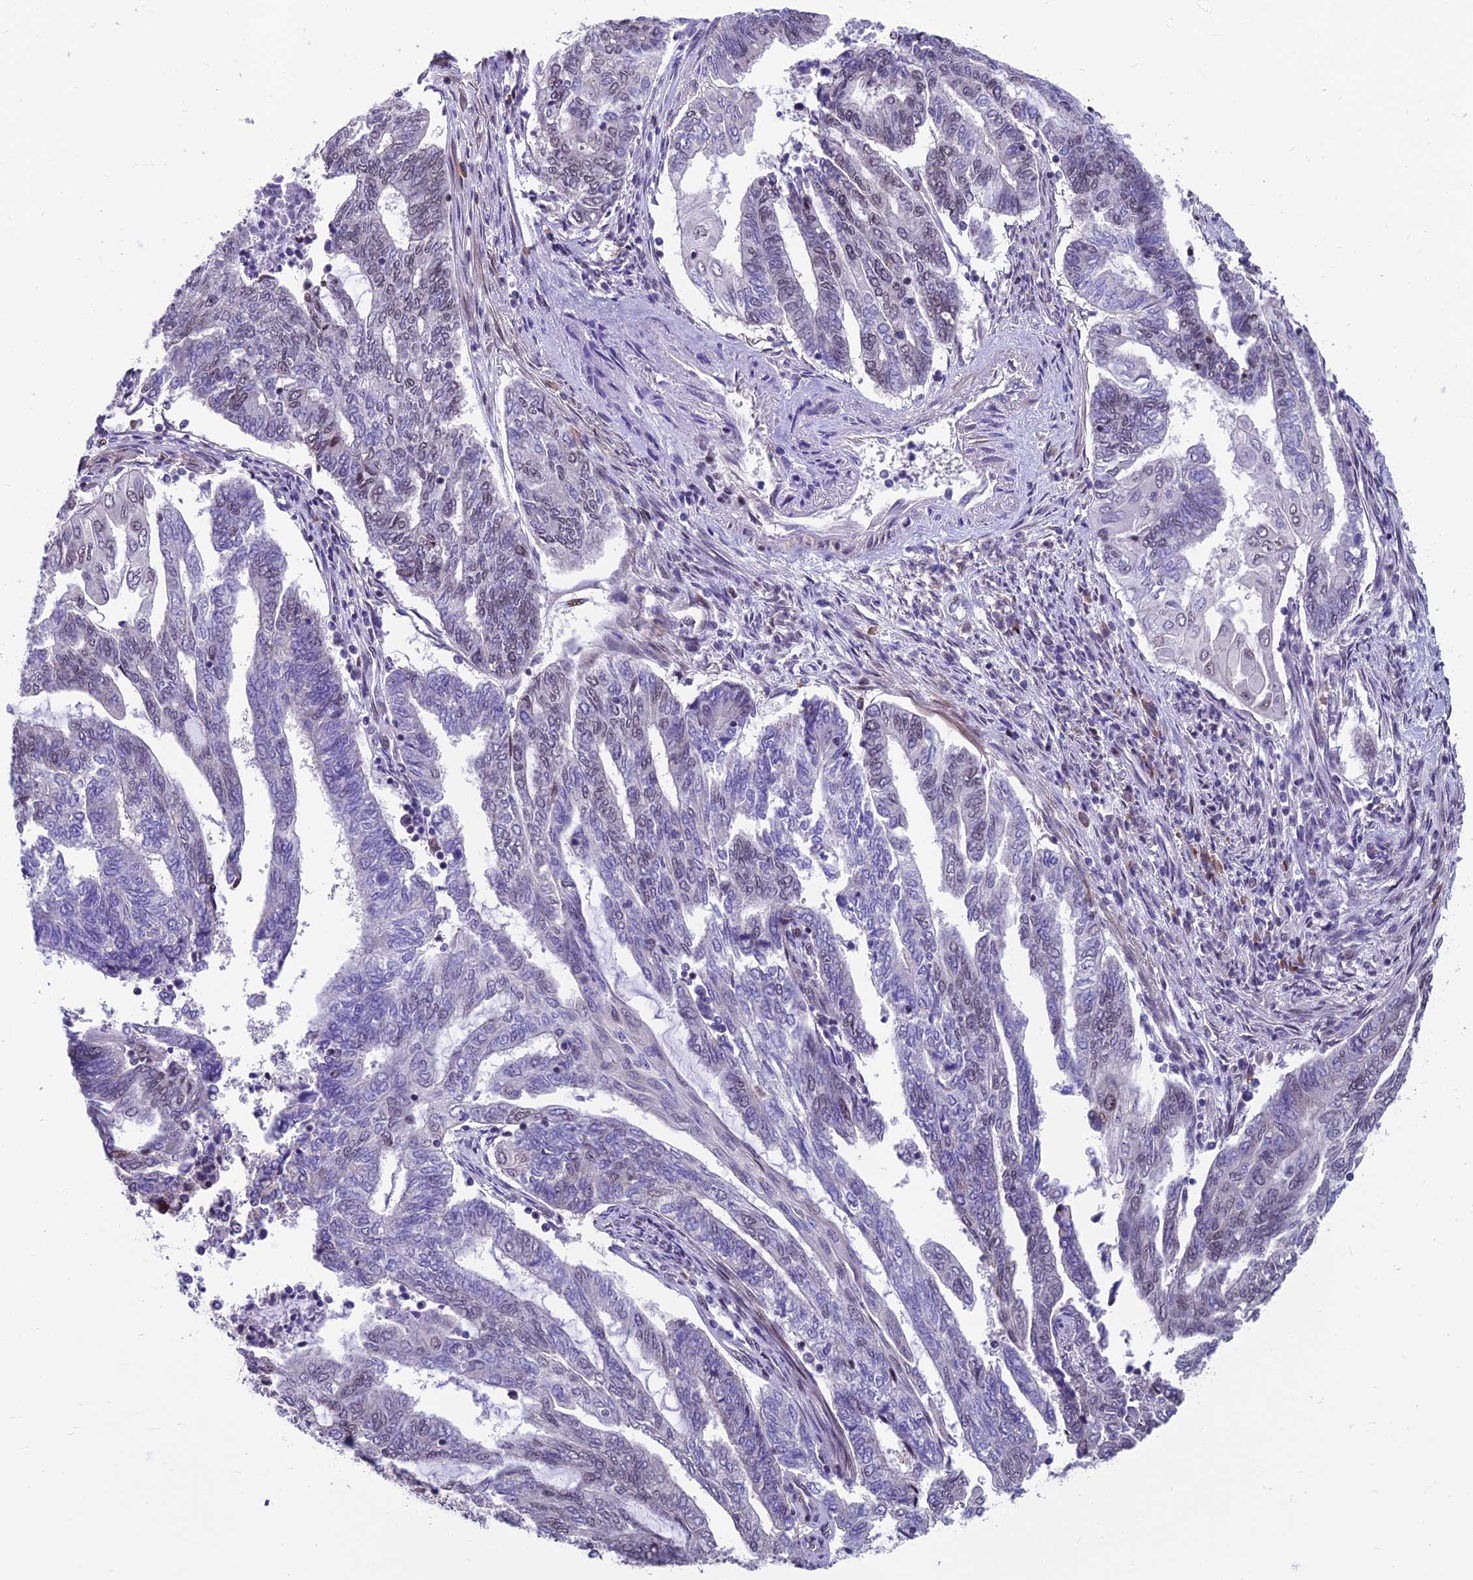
{"staining": {"intensity": "negative", "quantity": "none", "location": "none"}, "tissue": "endometrial cancer", "cell_type": "Tumor cells", "image_type": "cancer", "snomed": [{"axis": "morphology", "description": "Adenocarcinoma, NOS"}, {"axis": "topography", "description": "Uterus"}, {"axis": "topography", "description": "Endometrium"}], "caption": "Tumor cells are negative for protein expression in human endometrial adenocarcinoma.", "gene": "KIAA1191", "patient": {"sex": "female", "age": 70}}